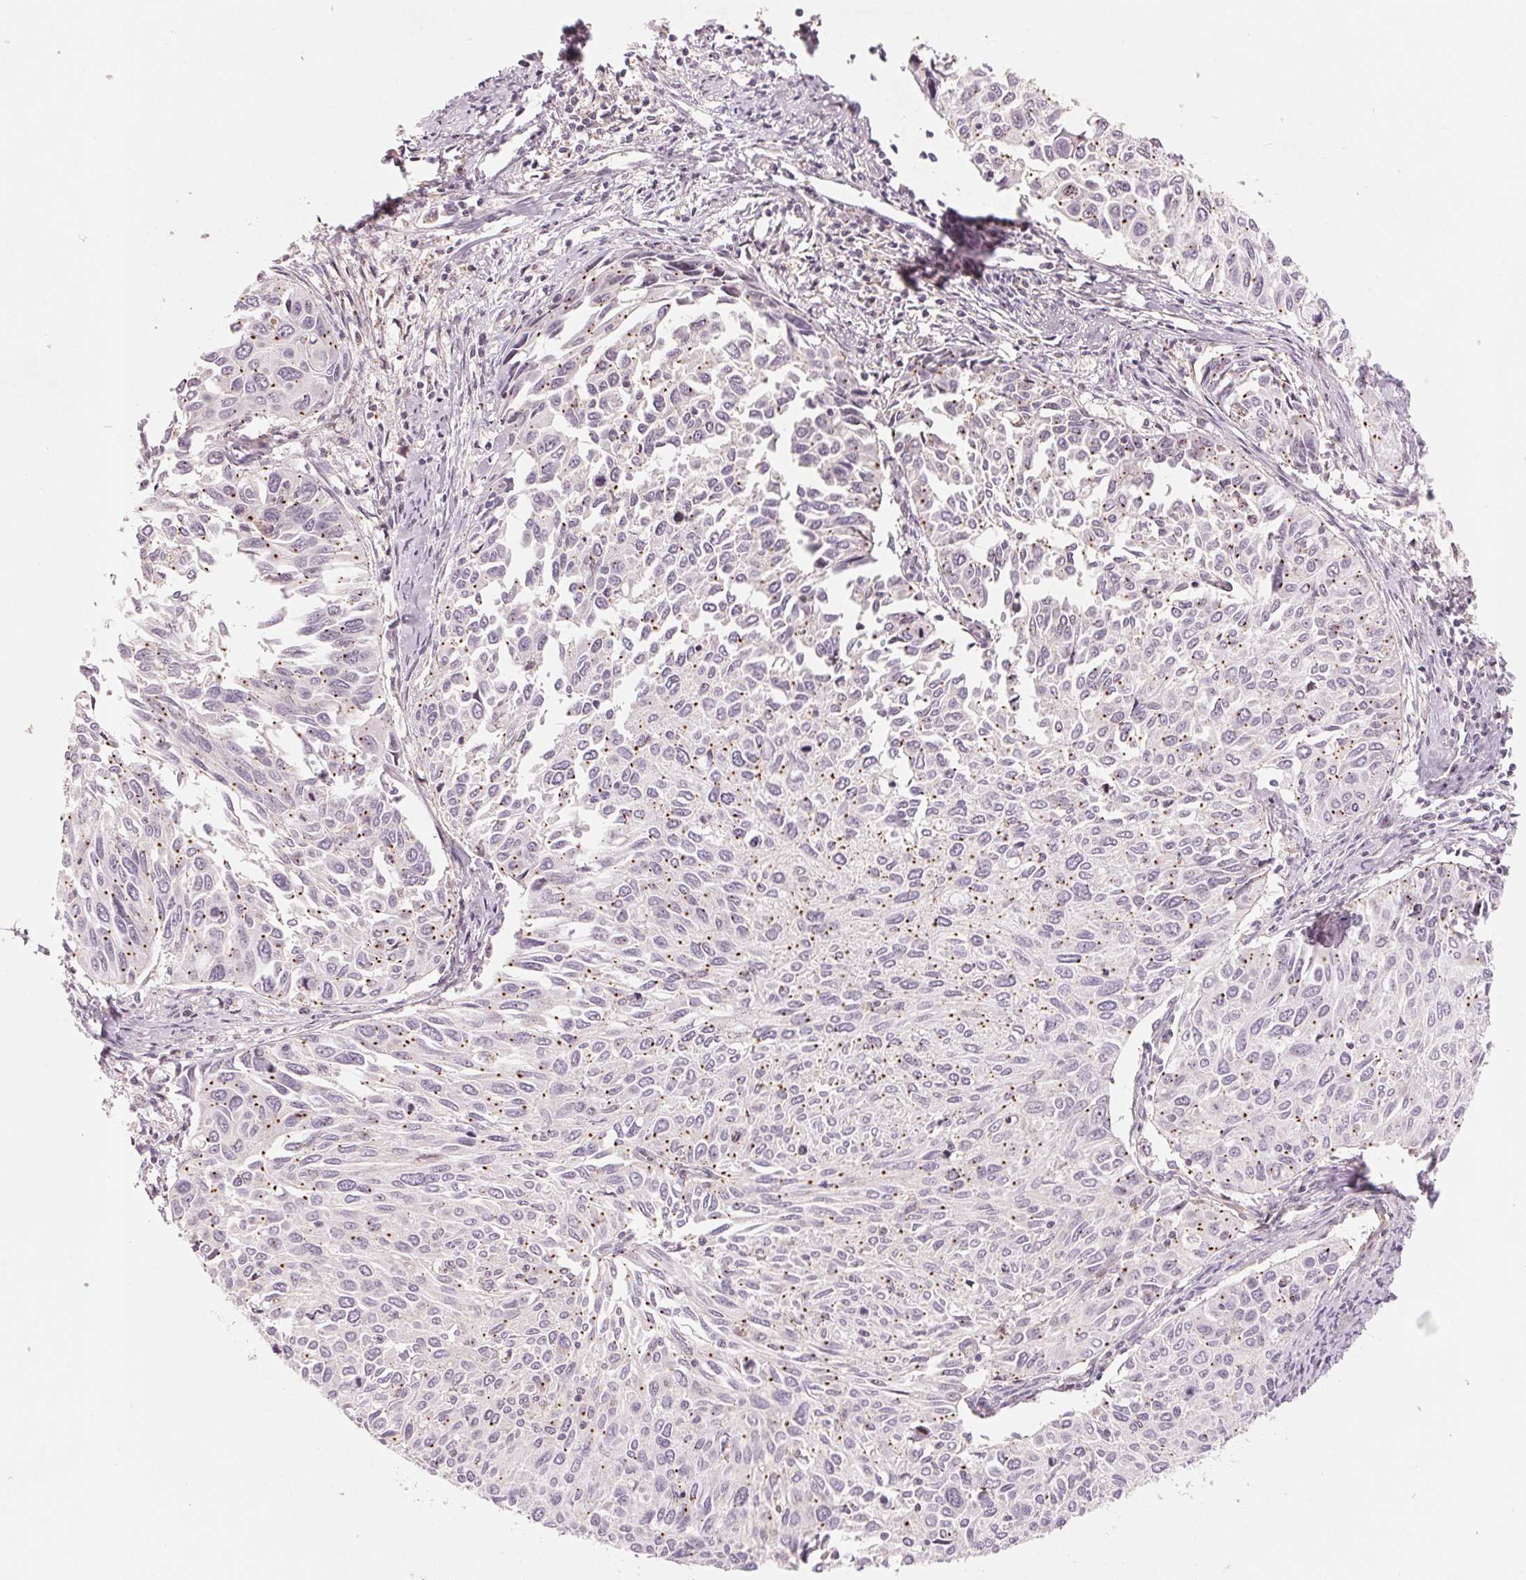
{"staining": {"intensity": "moderate", "quantity": "<25%", "location": "cytoplasmic/membranous"}, "tissue": "cervical cancer", "cell_type": "Tumor cells", "image_type": "cancer", "snomed": [{"axis": "morphology", "description": "Squamous cell carcinoma, NOS"}, {"axis": "topography", "description": "Cervix"}], "caption": "A brown stain shows moderate cytoplasmic/membranous positivity of a protein in human cervical cancer tumor cells.", "gene": "SLC17A4", "patient": {"sex": "female", "age": 50}}